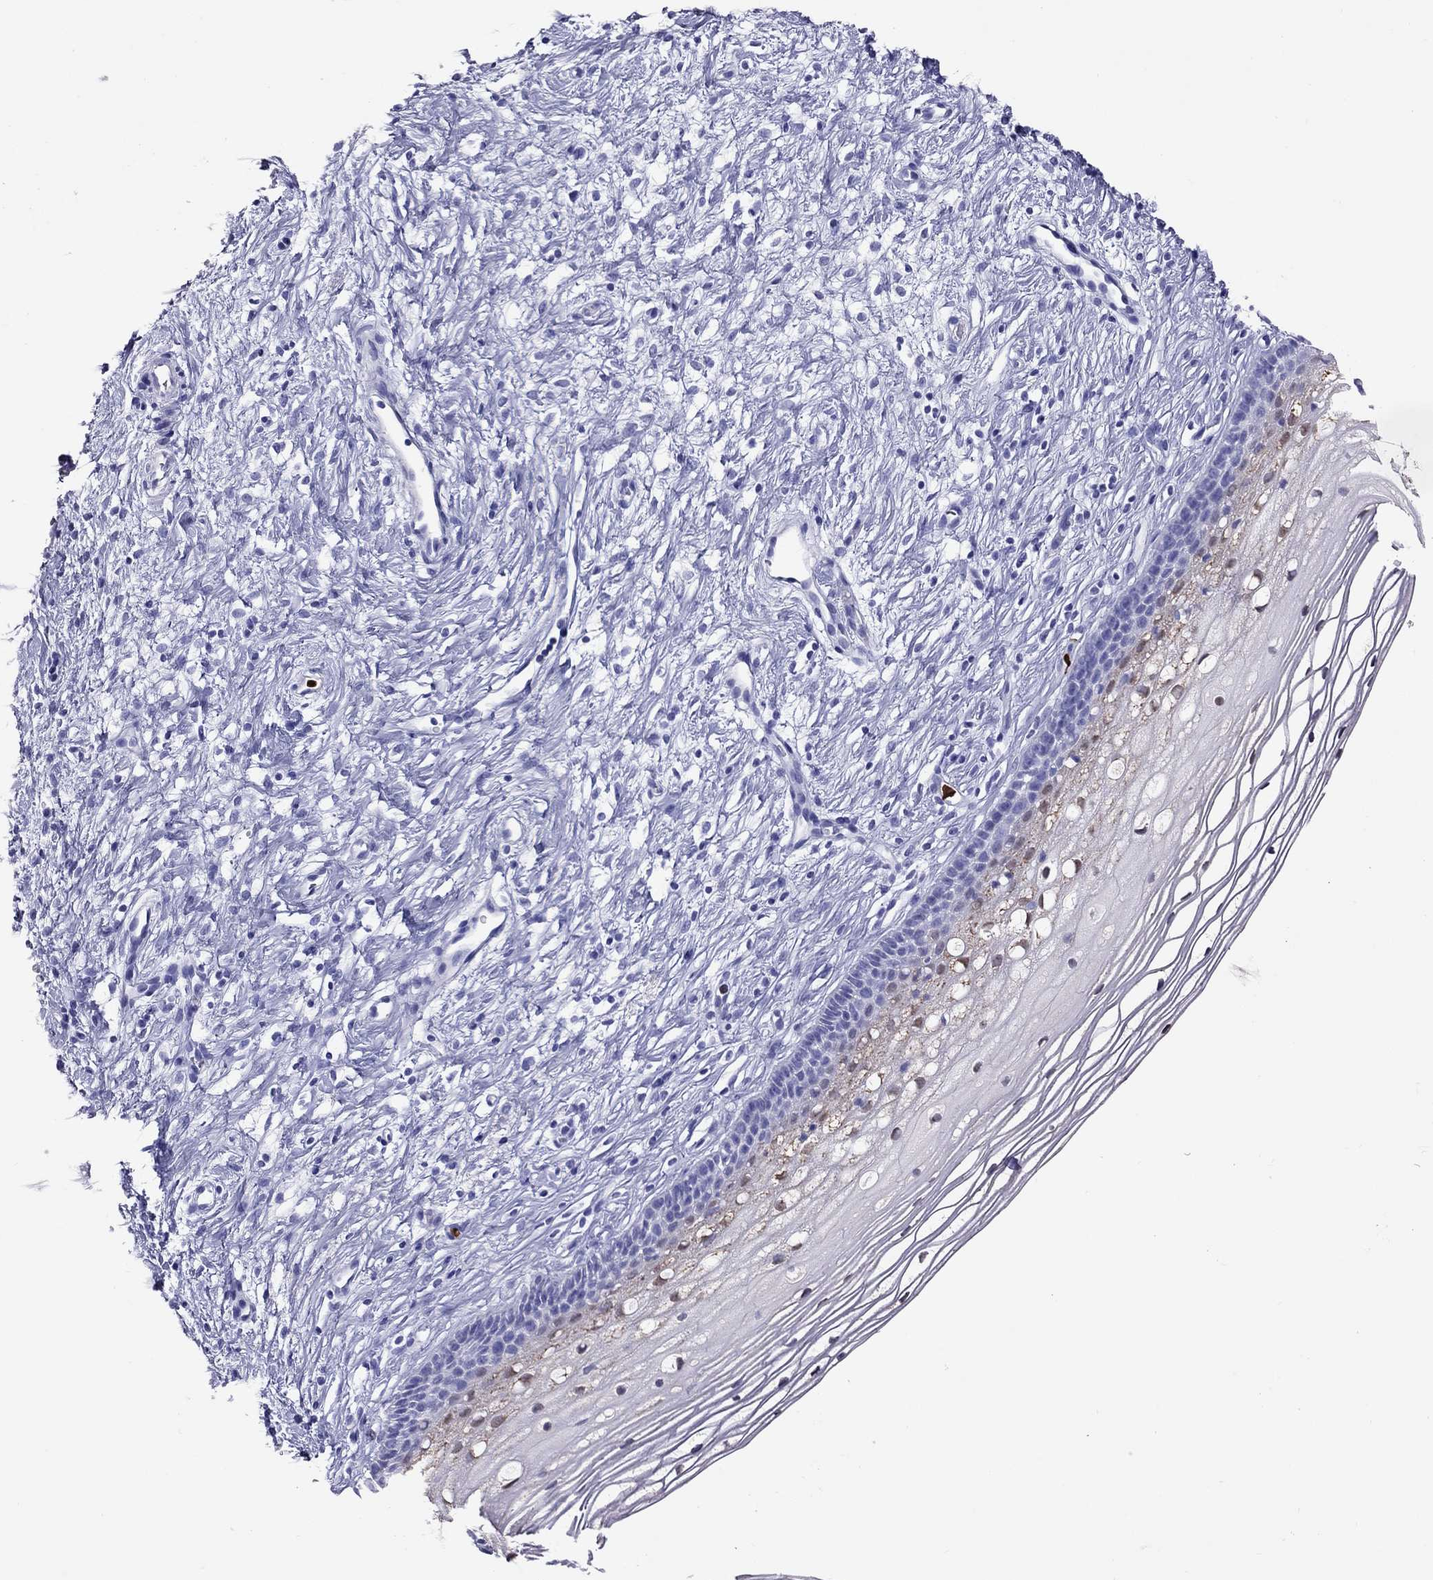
{"staining": {"intensity": "weak", "quantity": "<25%", "location": "cytoplasmic/membranous"}, "tissue": "cervix", "cell_type": "Squamous epithelial cells", "image_type": "normal", "snomed": [{"axis": "morphology", "description": "Normal tissue, NOS"}, {"axis": "topography", "description": "Cervix"}], "caption": "Human cervix stained for a protein using immunohistochemistry exhibits no positivity in squamous epithelial cells.", "gene": "SLAMF1", "patient": {"sex": "female", "age": 39}}